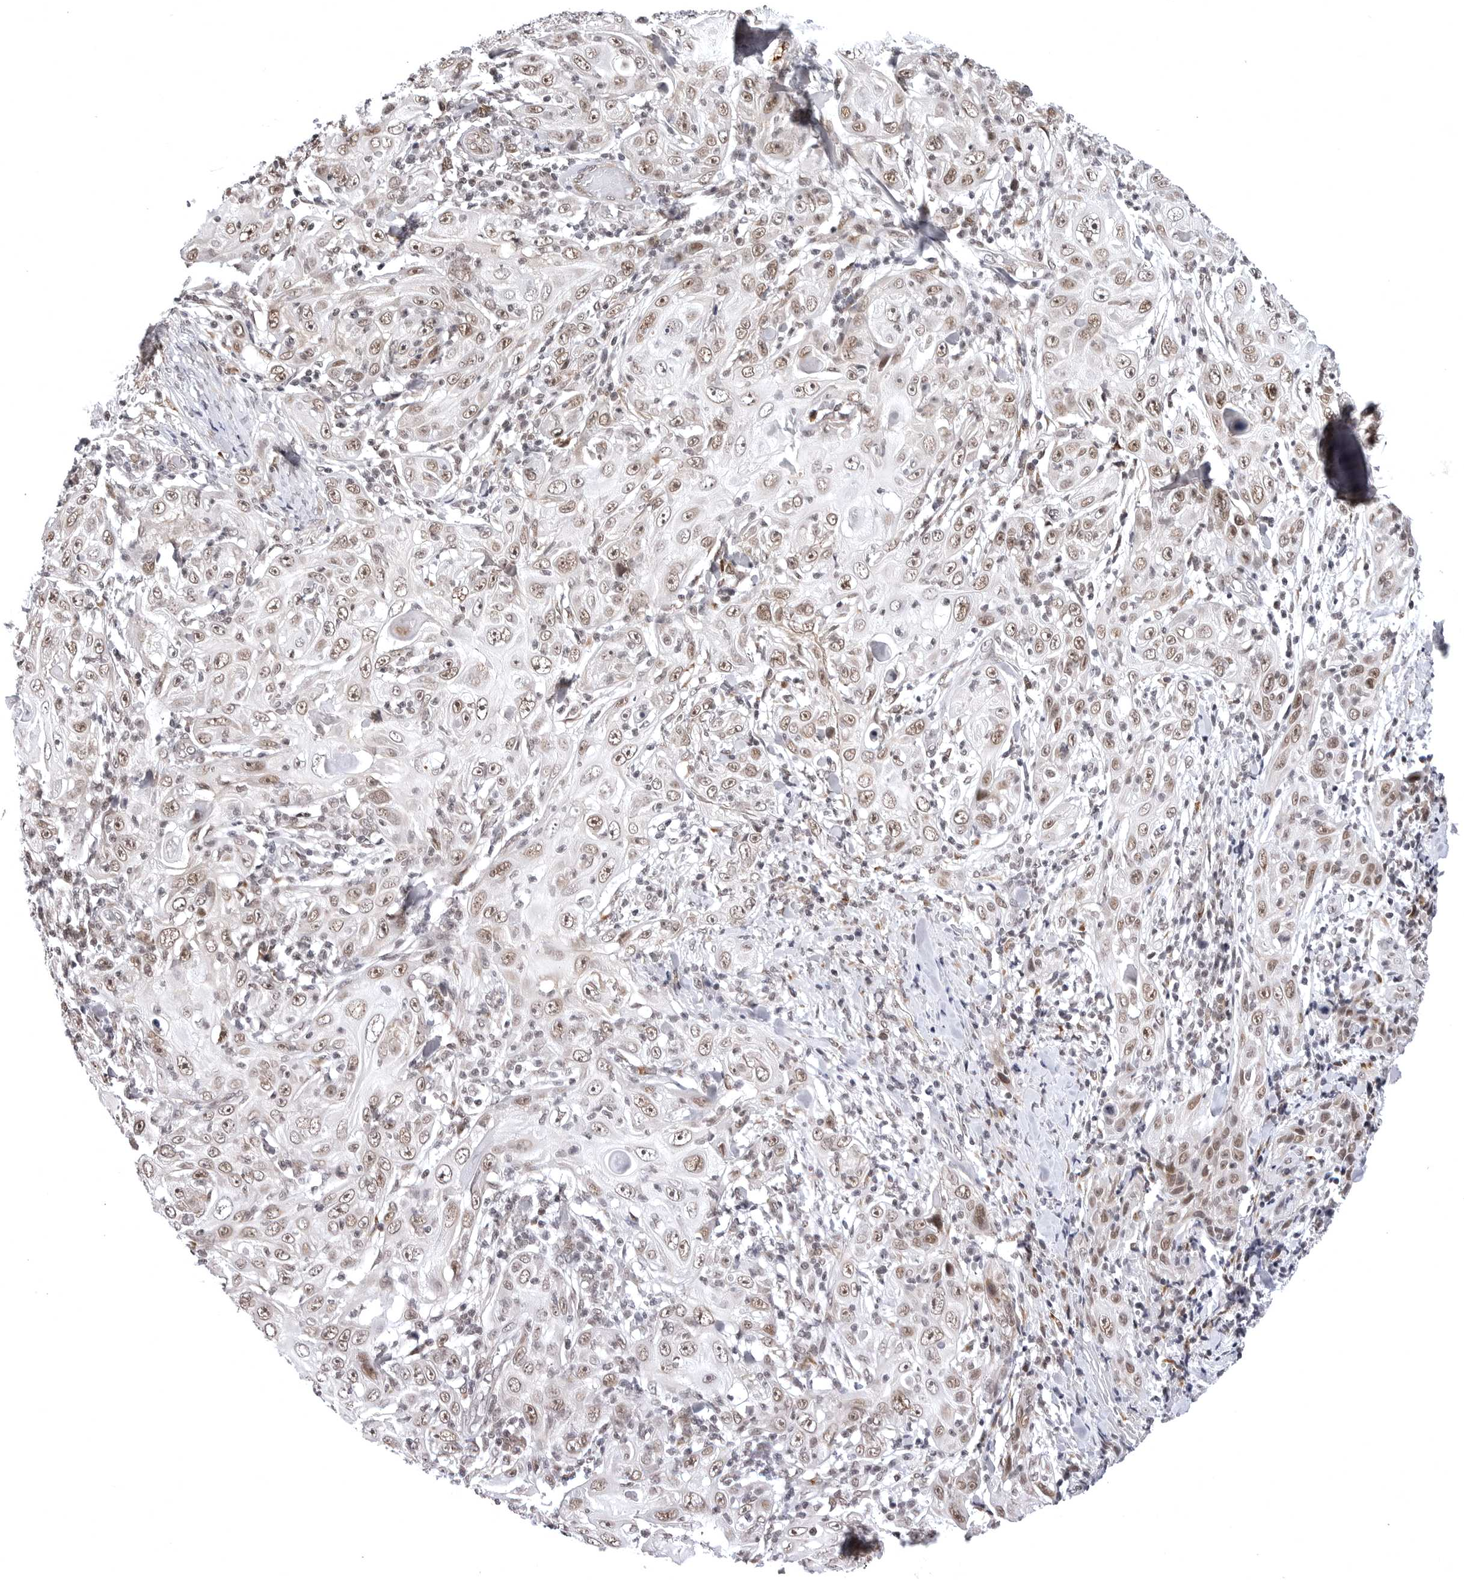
{"staining": {"intensity": "moderate", "quantity": ">75%", "location": "nuclear"}, "tissue": "skin cancer", "cell_type": "Tumor cells", "image_type": "cancer", "snomed": [{"axis": "morphology", "description": "Squamous cell carcinoma, NOS"}, {"axis": "topography", "description": "Skin"}], "caption": "Protein positivity by immunohistochemistry (IHC) reveals moderate nuclear expression in approximately >75% of tumor cells in skin squamous cell carcinoma.", "gene": "PHF3", "patient": {"sex": "female", "age": 88}}